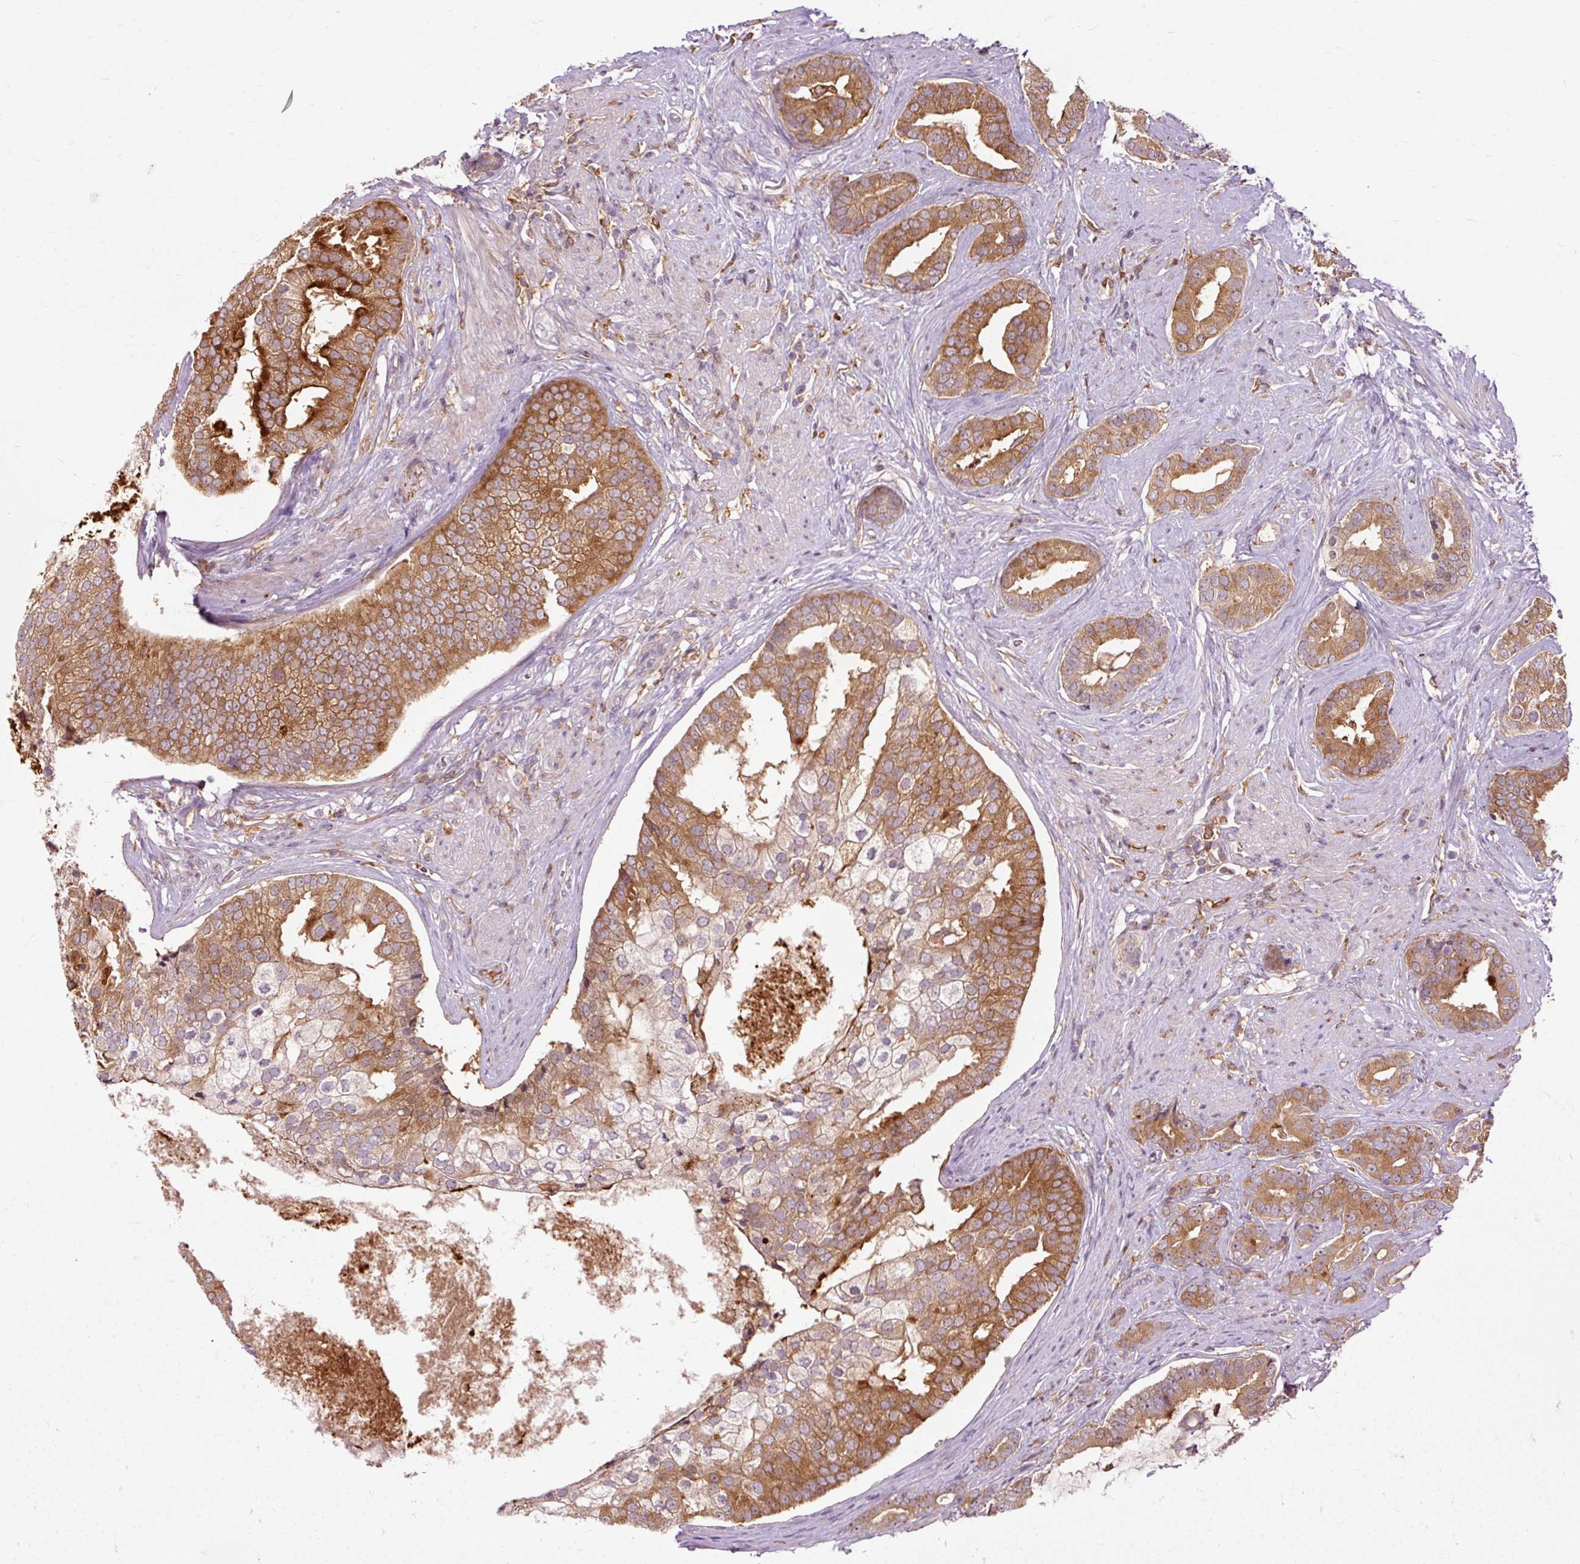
{"staining": {"intensity": "moderate", "quantity": ">75%", "location": "cytoplasmic/membranous"}, "tissue": "prostate cancer", "cell_type": "Tumor cells", "image_type": "cancer", "snomed": [{"axis": "morphology", "description": "Adenocarcinoma, High grade"}, {"axis": "topography", "description": "Prostate"}], "caption": "About >75% of tumor cells in high-grade adenocarcinoma (prostate) demonstrate moderate cytoplasmic/membranous protein expression as visualized by brown immunohistochemical staining.", "gene": "CEBPZ", "patient": {"sex": "male", "age": 55}}